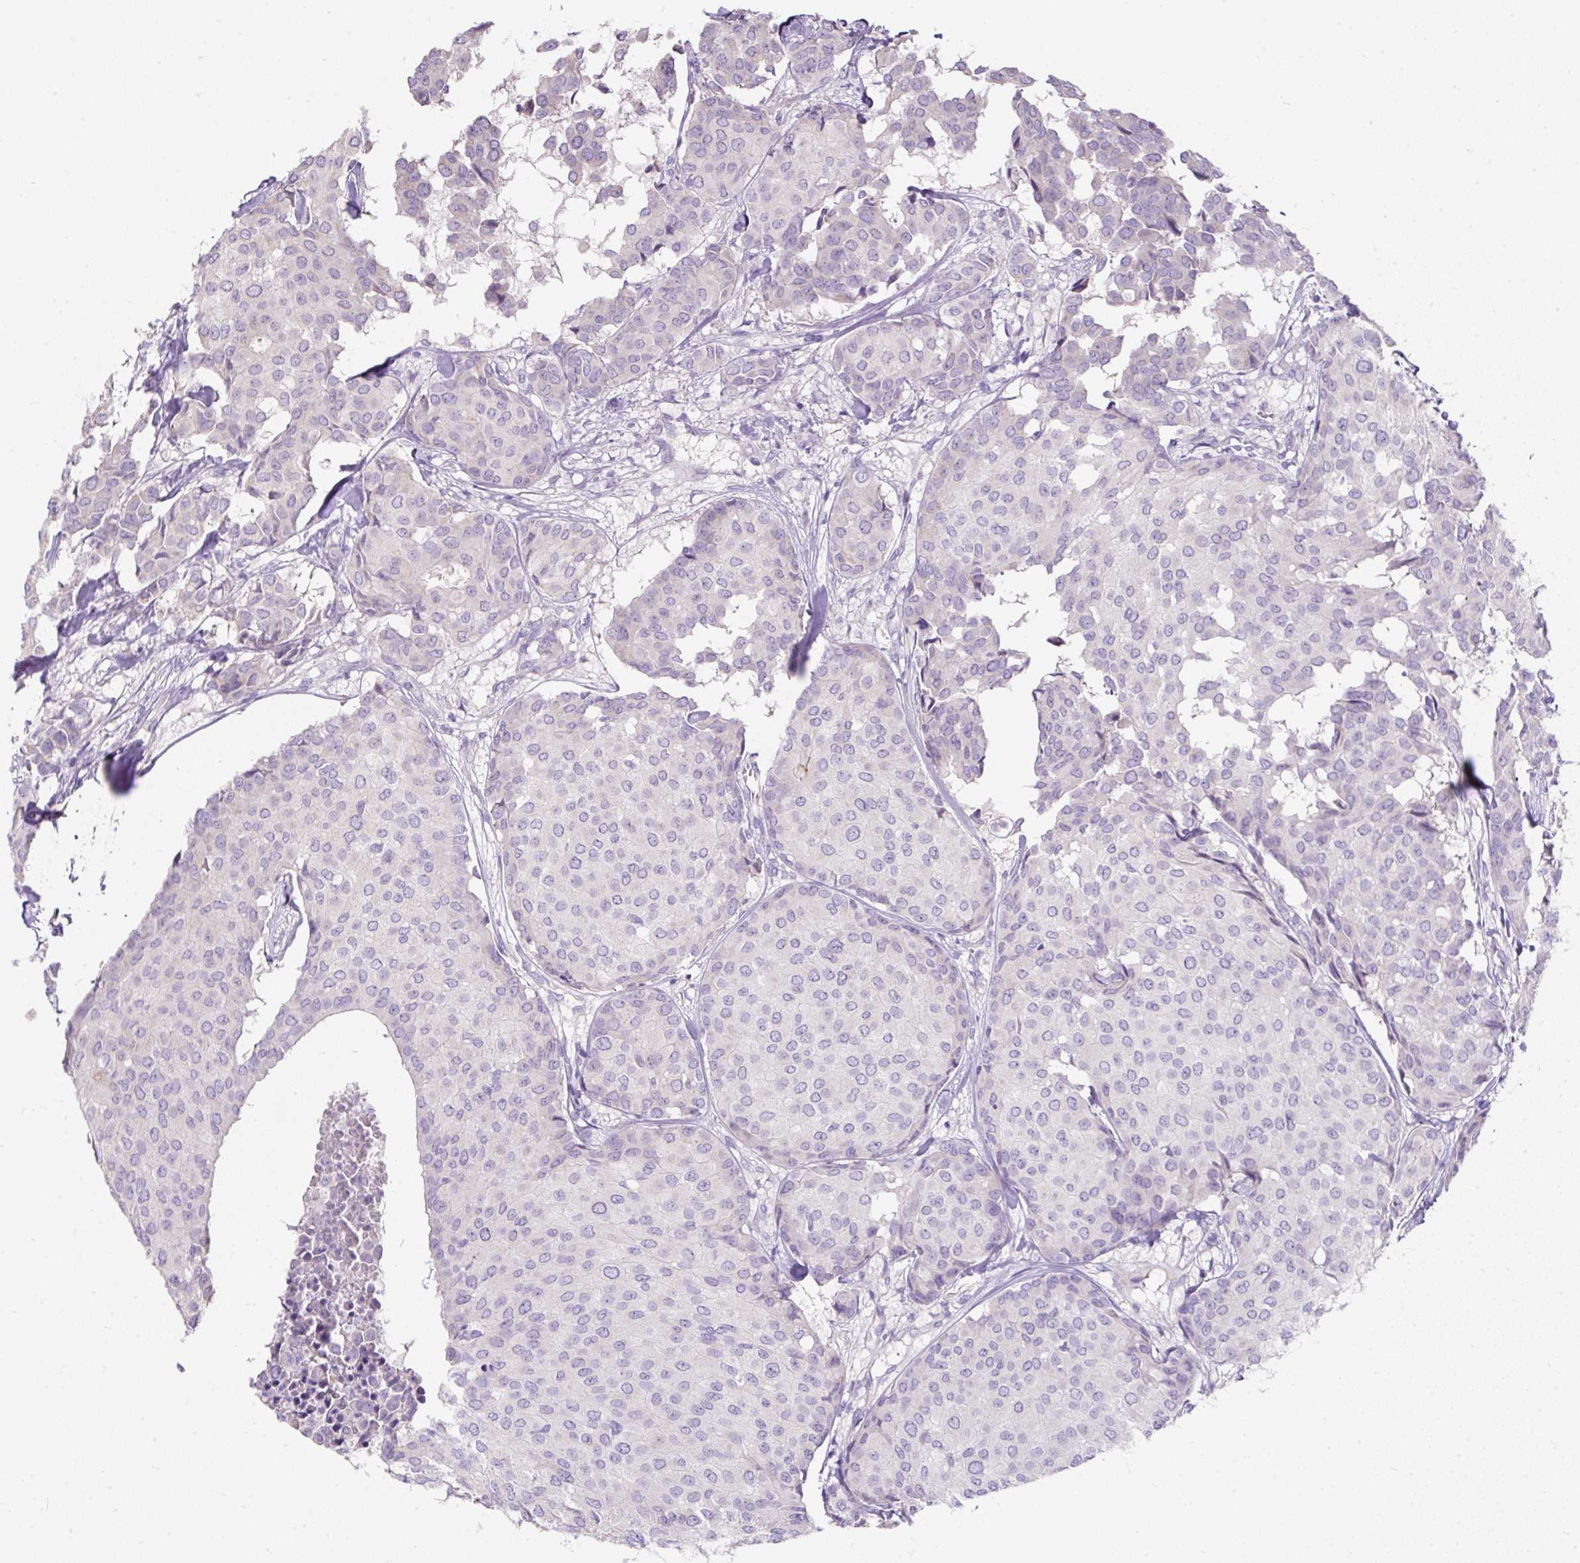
{"staining": {"intensity": "negative", "quantity": "none", "location": "none"}, "tissue": "breast cancer", "cell_type": "Tumor cells", "image_type": "cancer", "snomed": [{"axis": "morphology", "description": "Duct carcinoma"}, {"axis": "topography", "description": "Breast"}], "caption": "Breast cancer was stained to show a protein in brown. There is no significant staining in tumor cells.", "gene": "SUSD5", "patient": {"sex": "female", "age": 75}}